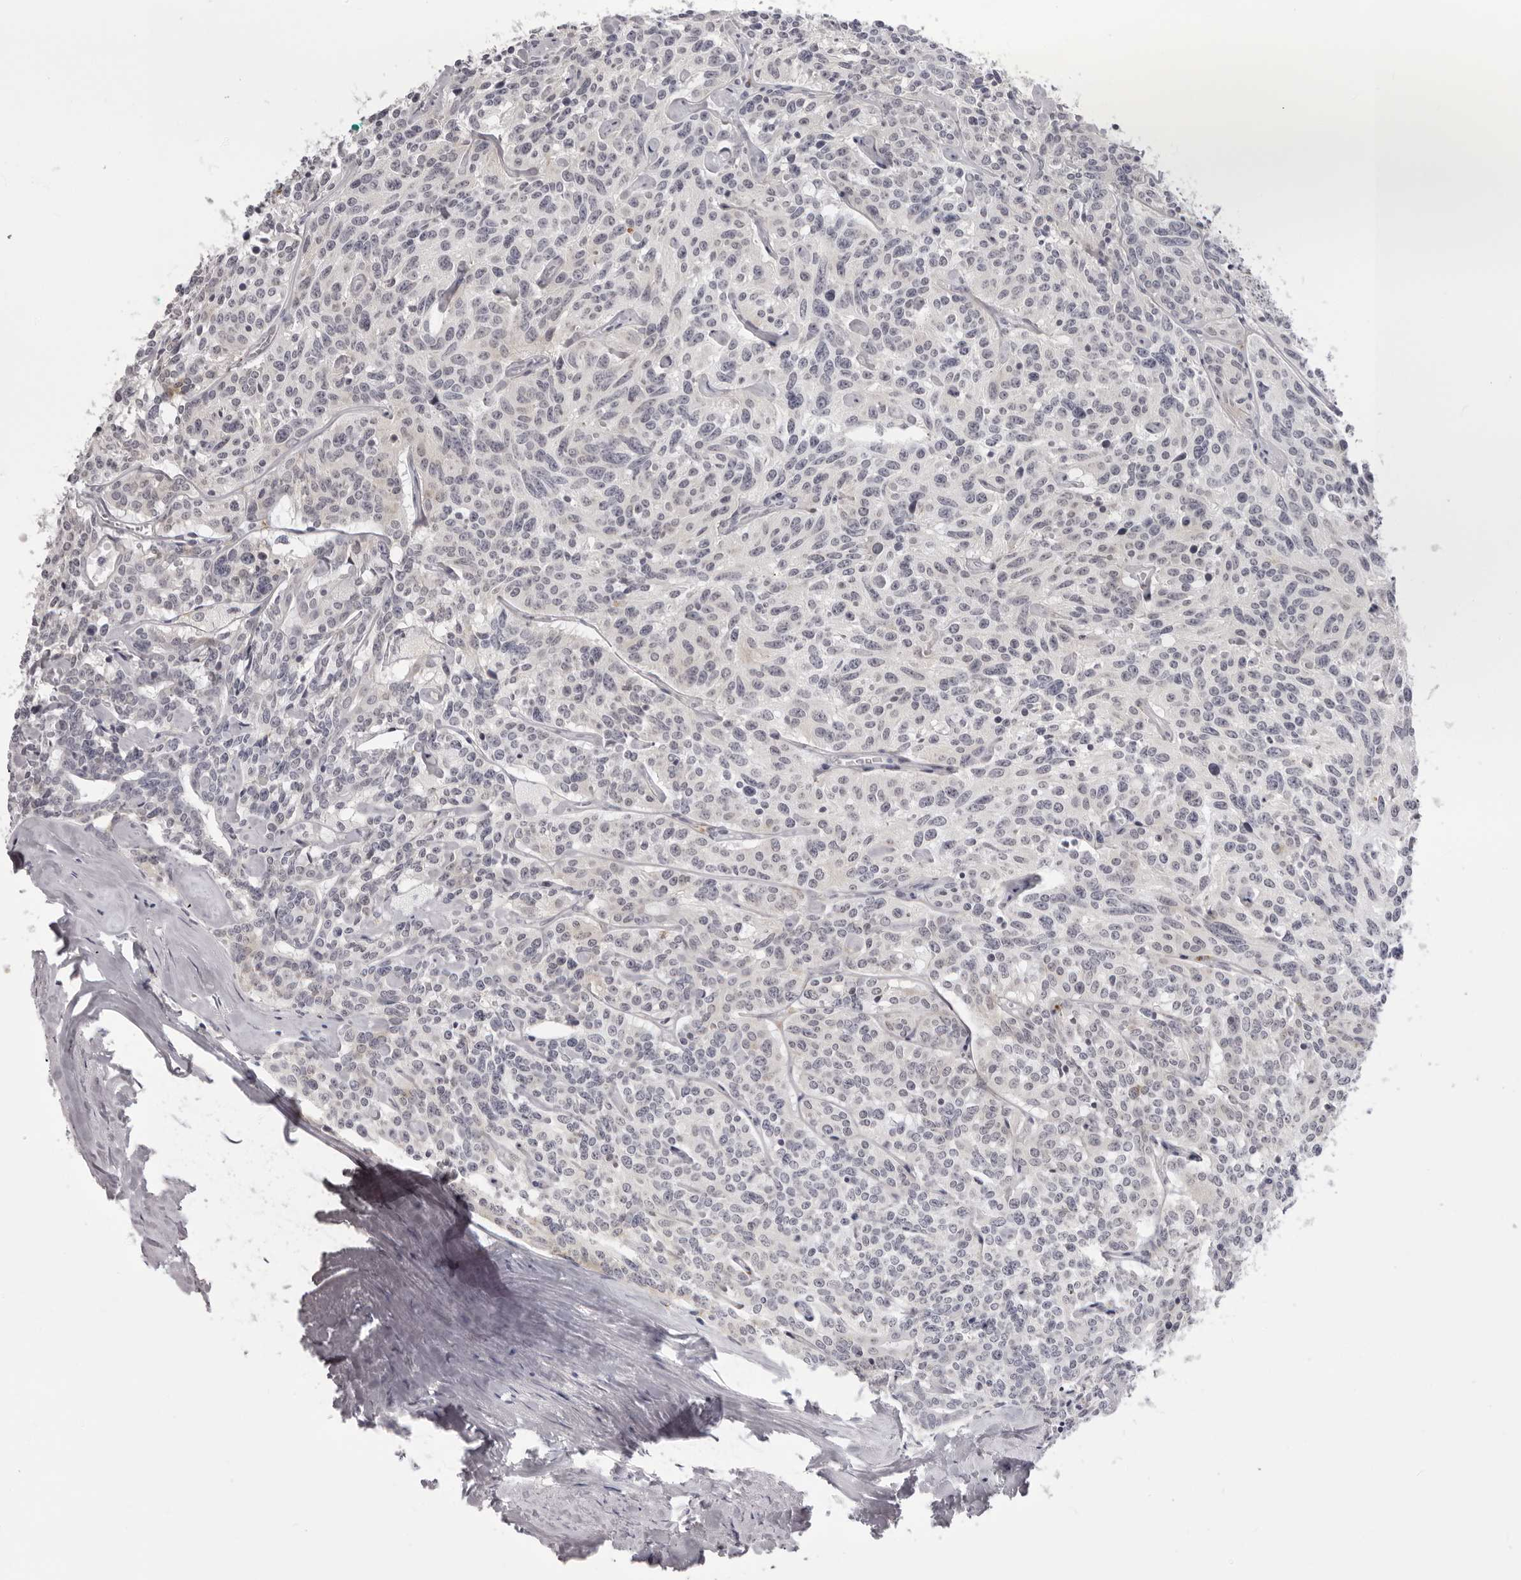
{"staining": {"intensity": "weak", "quantity": "25%-75%", "location": "cytoplasmic/membranous"}, "tissue": "carcinoid", "cell_type": "Tumor cells", "image_type": "cancer", "snomed": [{"axis": "morphology", "description": "Carcinoid, malignant, NOS"}, {"axis": "topography", "description": "Lung"}], "caption": "An image showing weak cytoplasmic/membranous staining in approximately 25%-75% of tumor cells in malignant carcinoid, as visualized by brown immunohistochemical staining.", "gene": "SUGCT", "patient": {"sex": "female", "age": 46}}